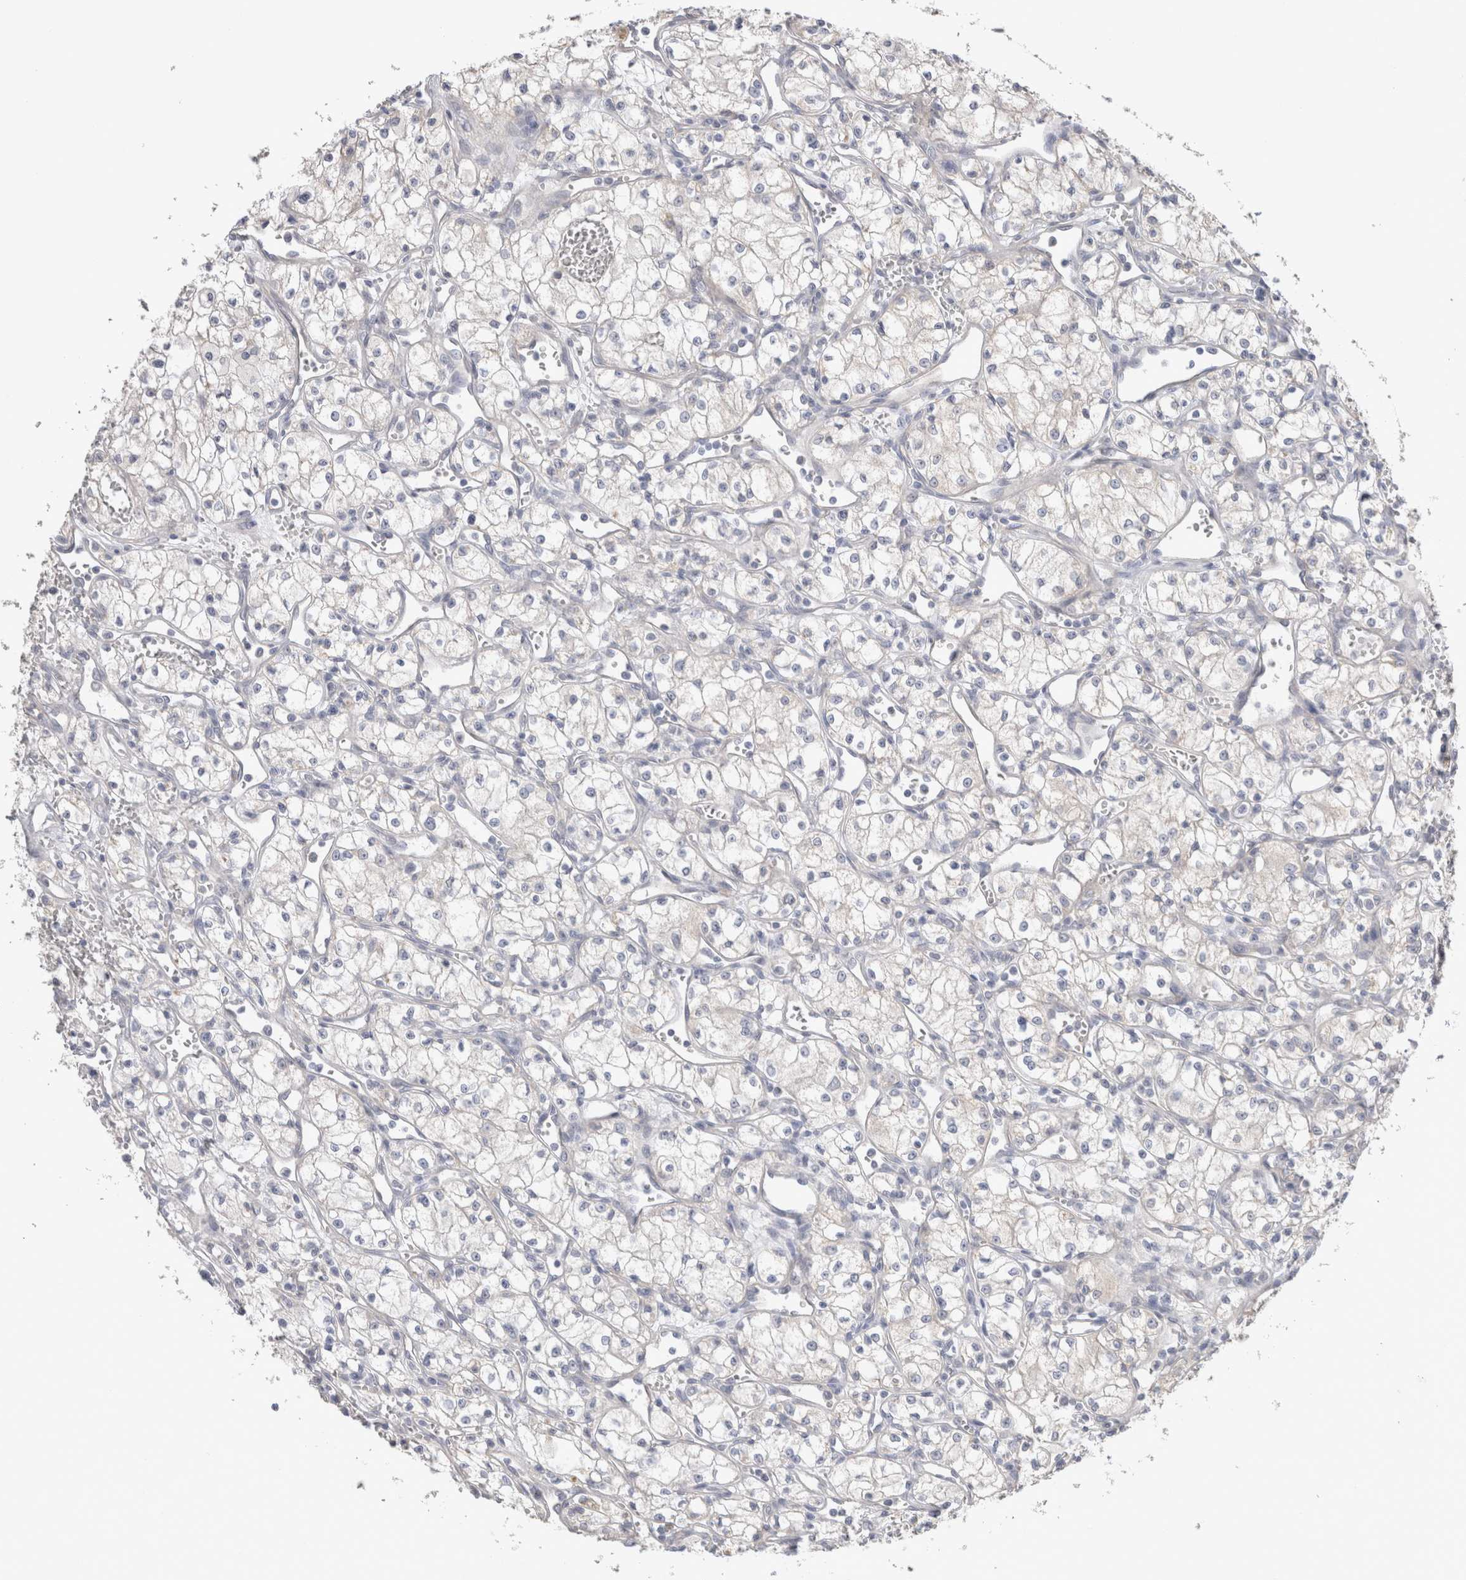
{"staining": {"intensity": "negative", "quantity": "none", "location": "none"}, "tissue": "renal cancer", "cell_type": "Tumor cells", "image_type": "cancer", "snomed": [{"axis": "morphology", "description": "Adenocarcinoma, NOS"}, {"axis": "topography", "description": "Kidney"}], "caption": "Renal cancer (adenocarcinoma) stained for a protein using immunohistochemistry shows no staining tumor cells.", "gene": "DMD", "patient": {"sex": "male", "age": 59}}